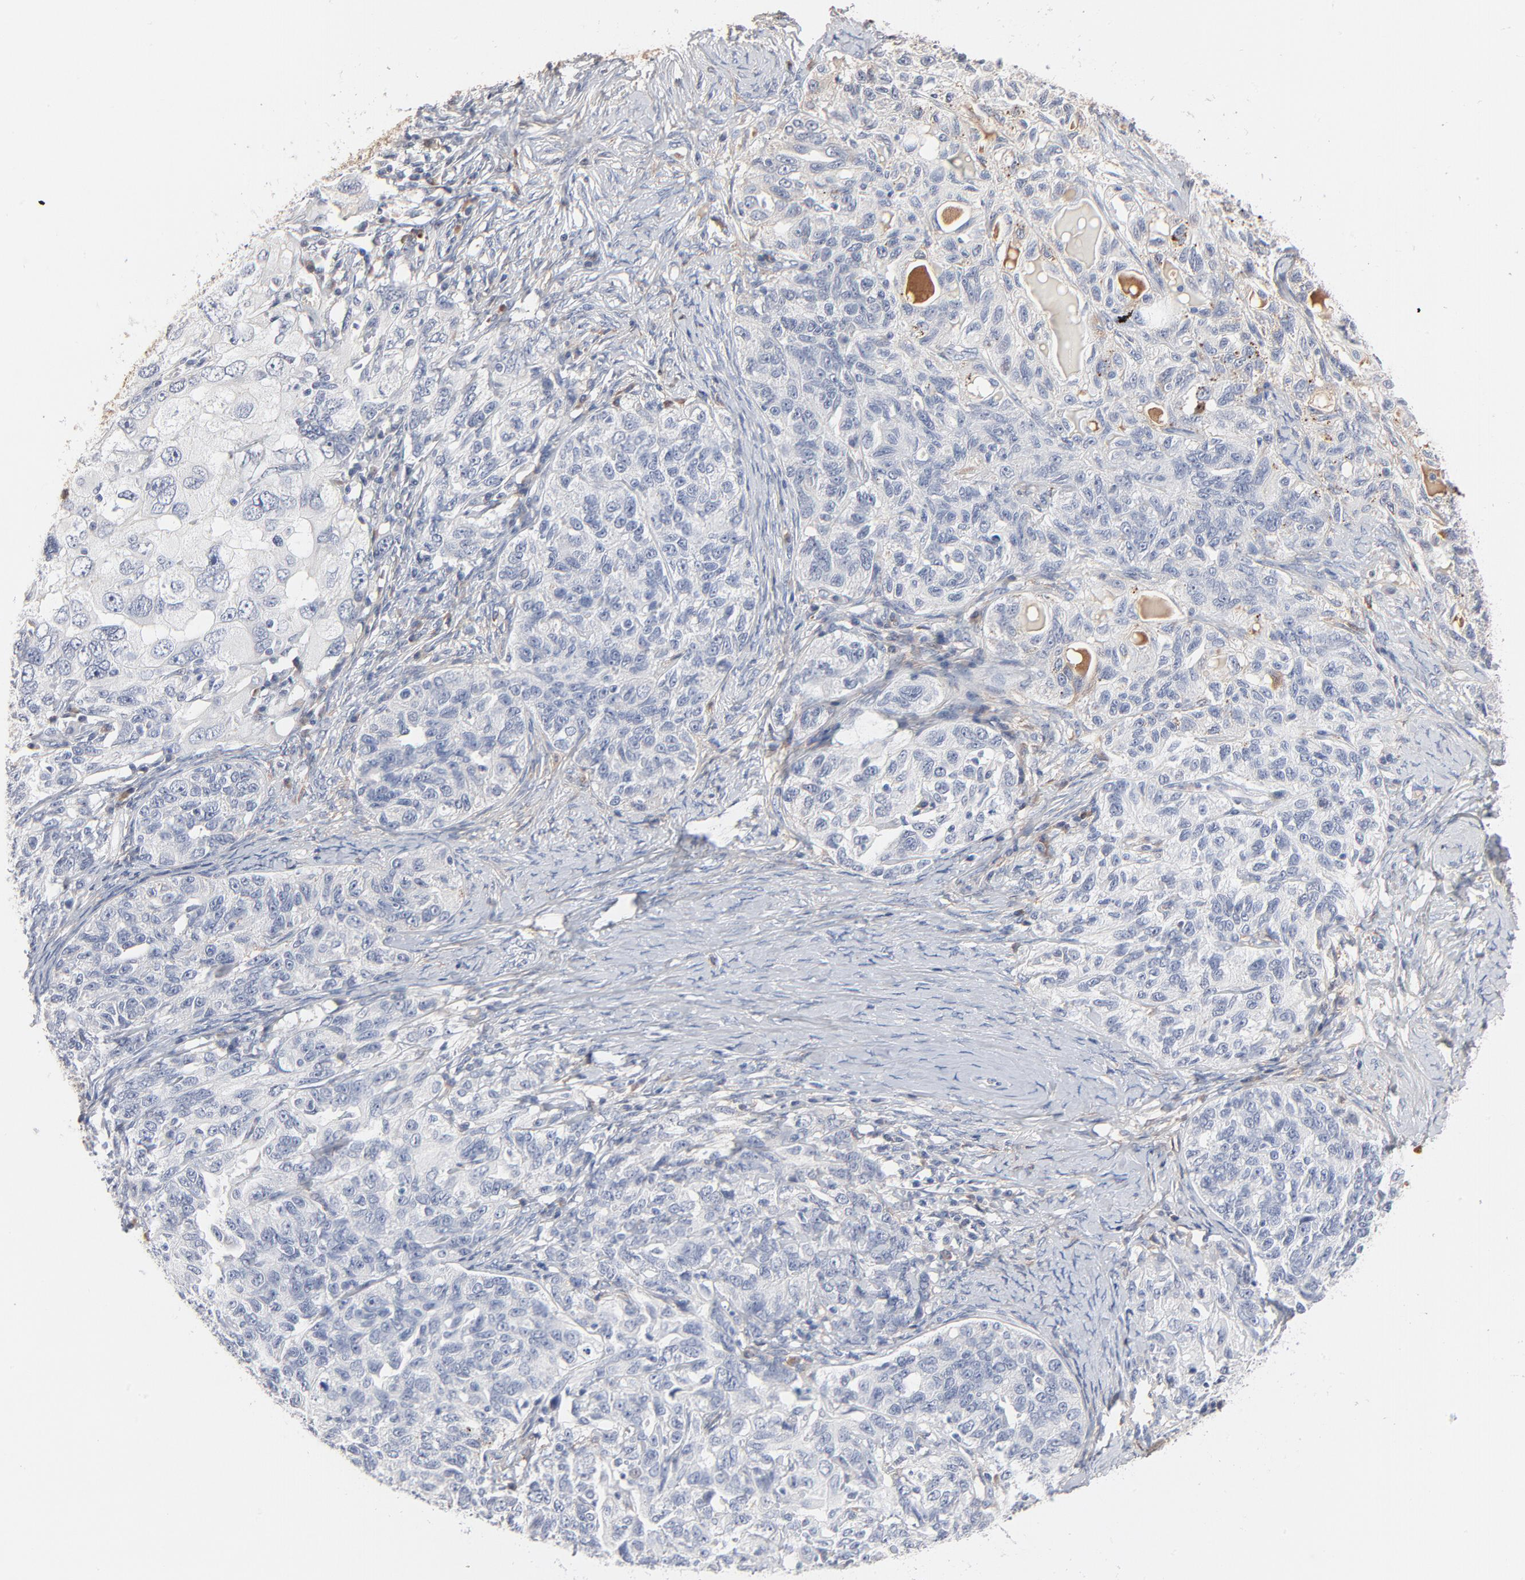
{"staining": {"intensity": "negative", "quantity": "none", "location": "none"}, "tissue": "ovarian cancer", "cell_type": "Tumor cells", "image_type": "cancer", "snomed": [{"axis": "morphology", "description": "Cystadenocarcinoma, serous, NOS"}, {"axis": "topography", "description": "Ovary"}], "caption": "IHC image of serous cystadenocarcinoma (ovarian) stained for a protein (brown), which reveals no staining in tumor cells.", "gene": "SERPINA4", "patient": {"sex": "female", "age": 82}}